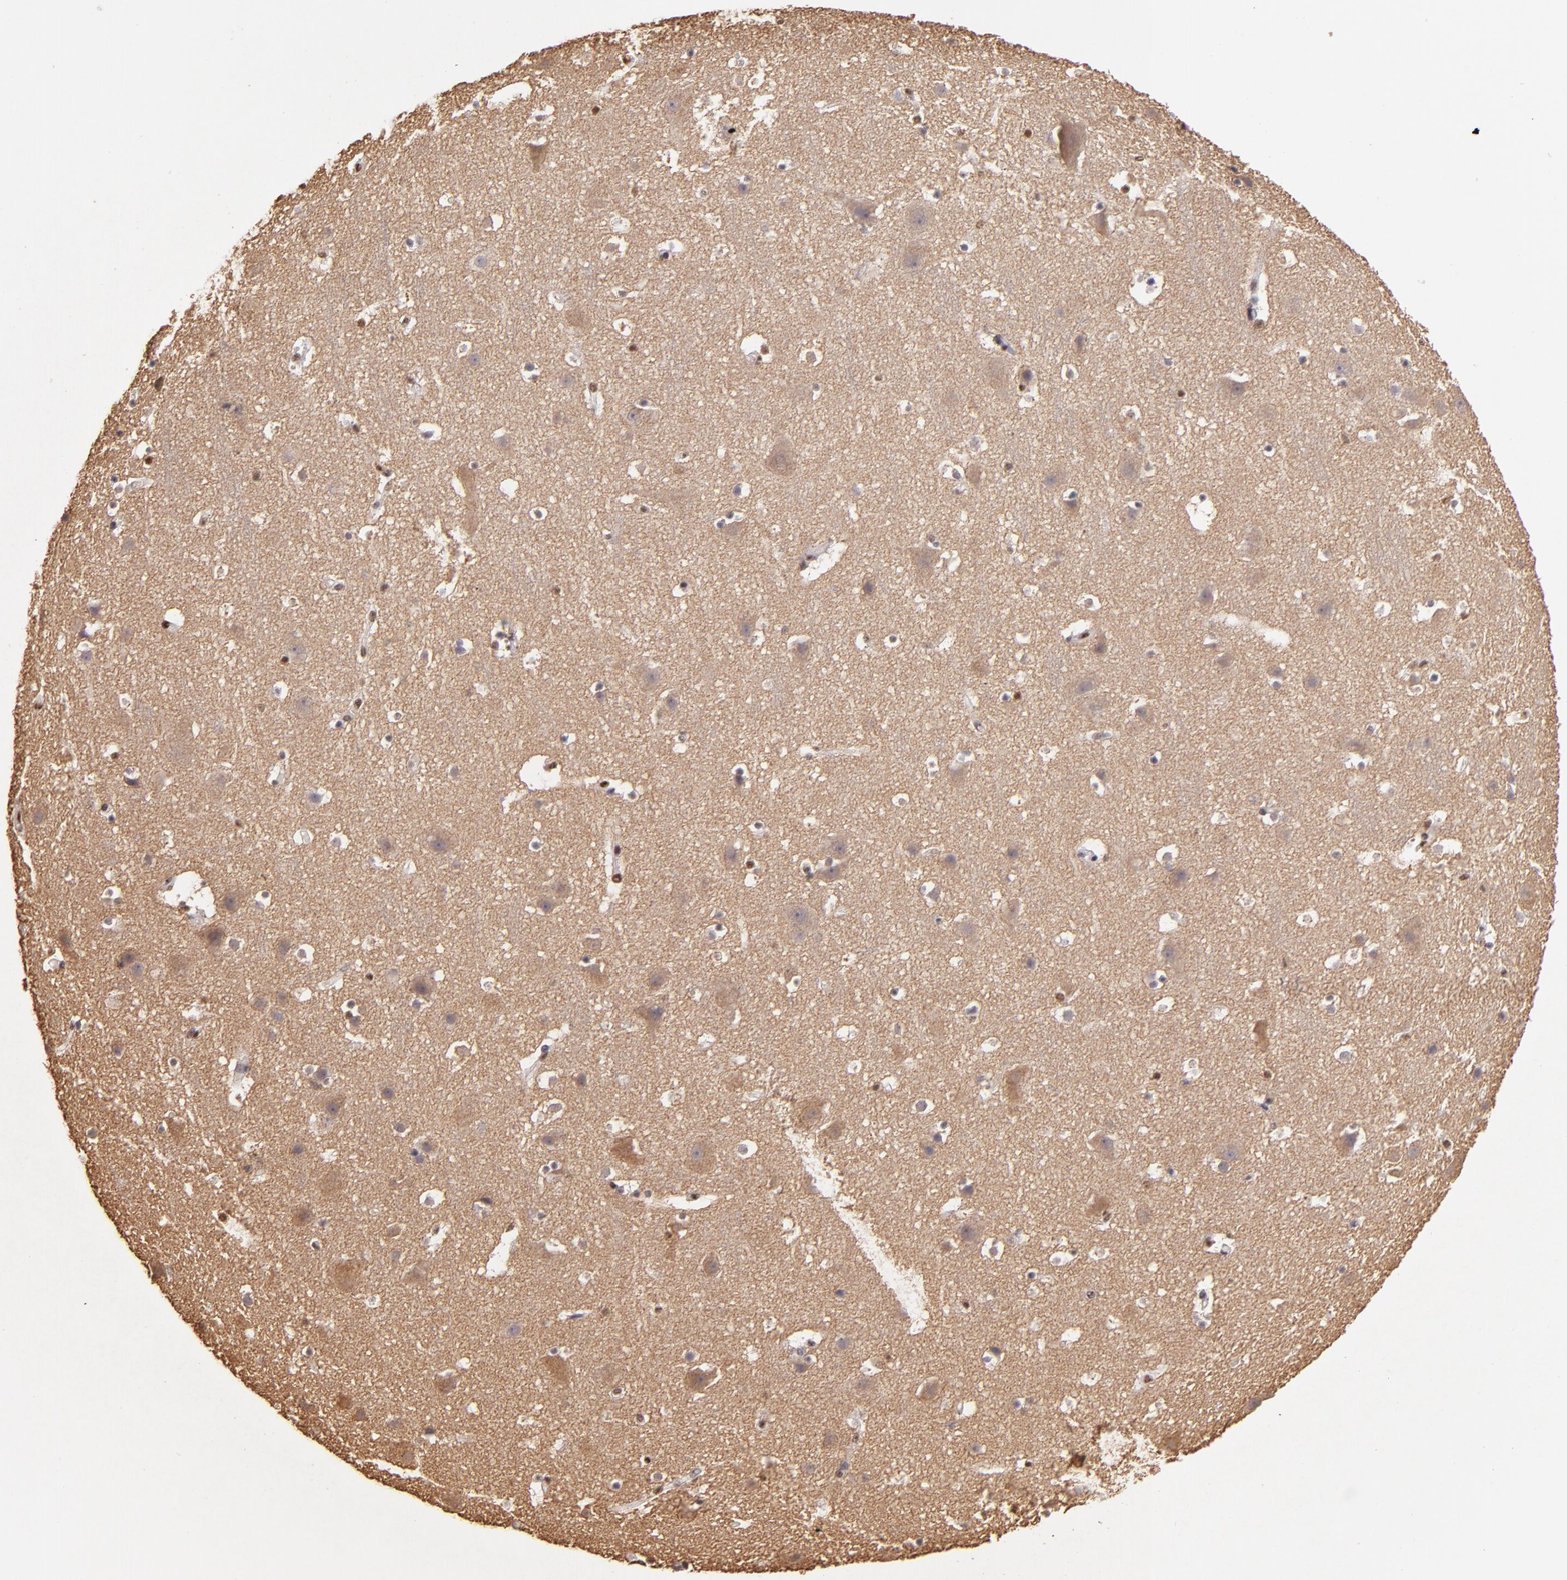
{"staining": {"intensity": "moderate", "quantity": "25%-75%", "location": "cytoplasmic/membranous,nuclear"}, "tissue": "cerebral cortex", "cell_type": "Endothelial cells", "image_type": "normal", "snomed": [{"axis": "morphology", "description": "Normal tissue, NOS"}, {"axis": "topography", "description": "Cerebral cortex"}], "caption": "Endothelial cells reveal moderate cytoplasmic/membranous,nuclear positivity in approximately 25%-75% of cells in normal cerebral cortex.", "gene": "SP1", "patient": {"sex": "male", "age": 45}}